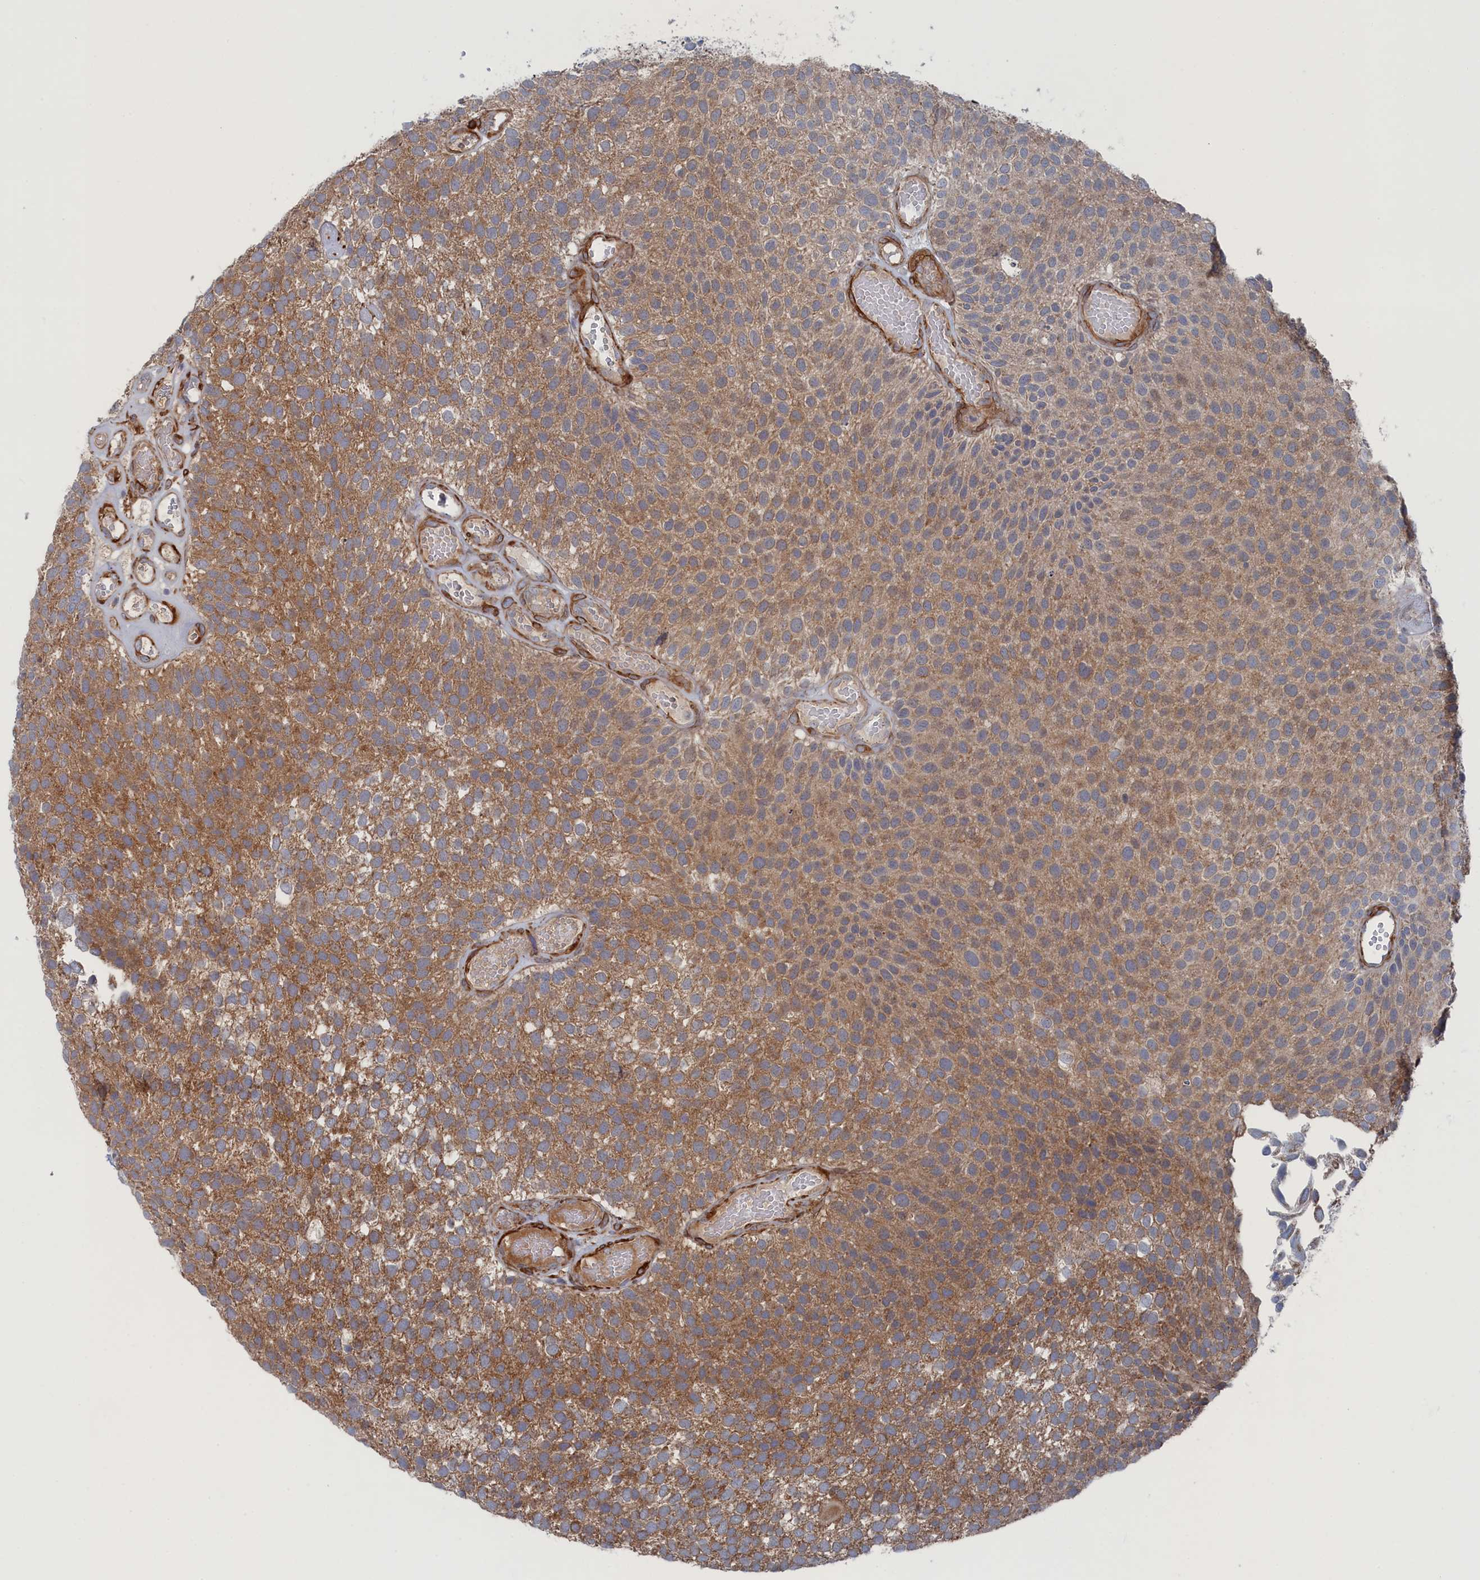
{"staining": {"intensity": "moderate", "quantity": ">75%", "location": "cytoplasmic/membranous"}, "tissue": "urothelial cancer", "cell_type": "Tumor cells", "image_type": "cancer", "snomed": [{"axis": "morphology", "description": "Urothelial carcinoma, Low grade"}, {"axis": "topography", "description": "Urinary bladder"}], "caption": "A brown stain labels moderate cytoplasmic/membranous staining of a protein in human low-grade urothelial carcinoma tumor cells. The staining was performed using DAB (3,3'-diaminobenzidine), with brown indicating positive protein expression. Nuclei are stained blue with hematoxylin.", "gene": "FILIP1L", "patient": {"sex": "male", "age": 89}}